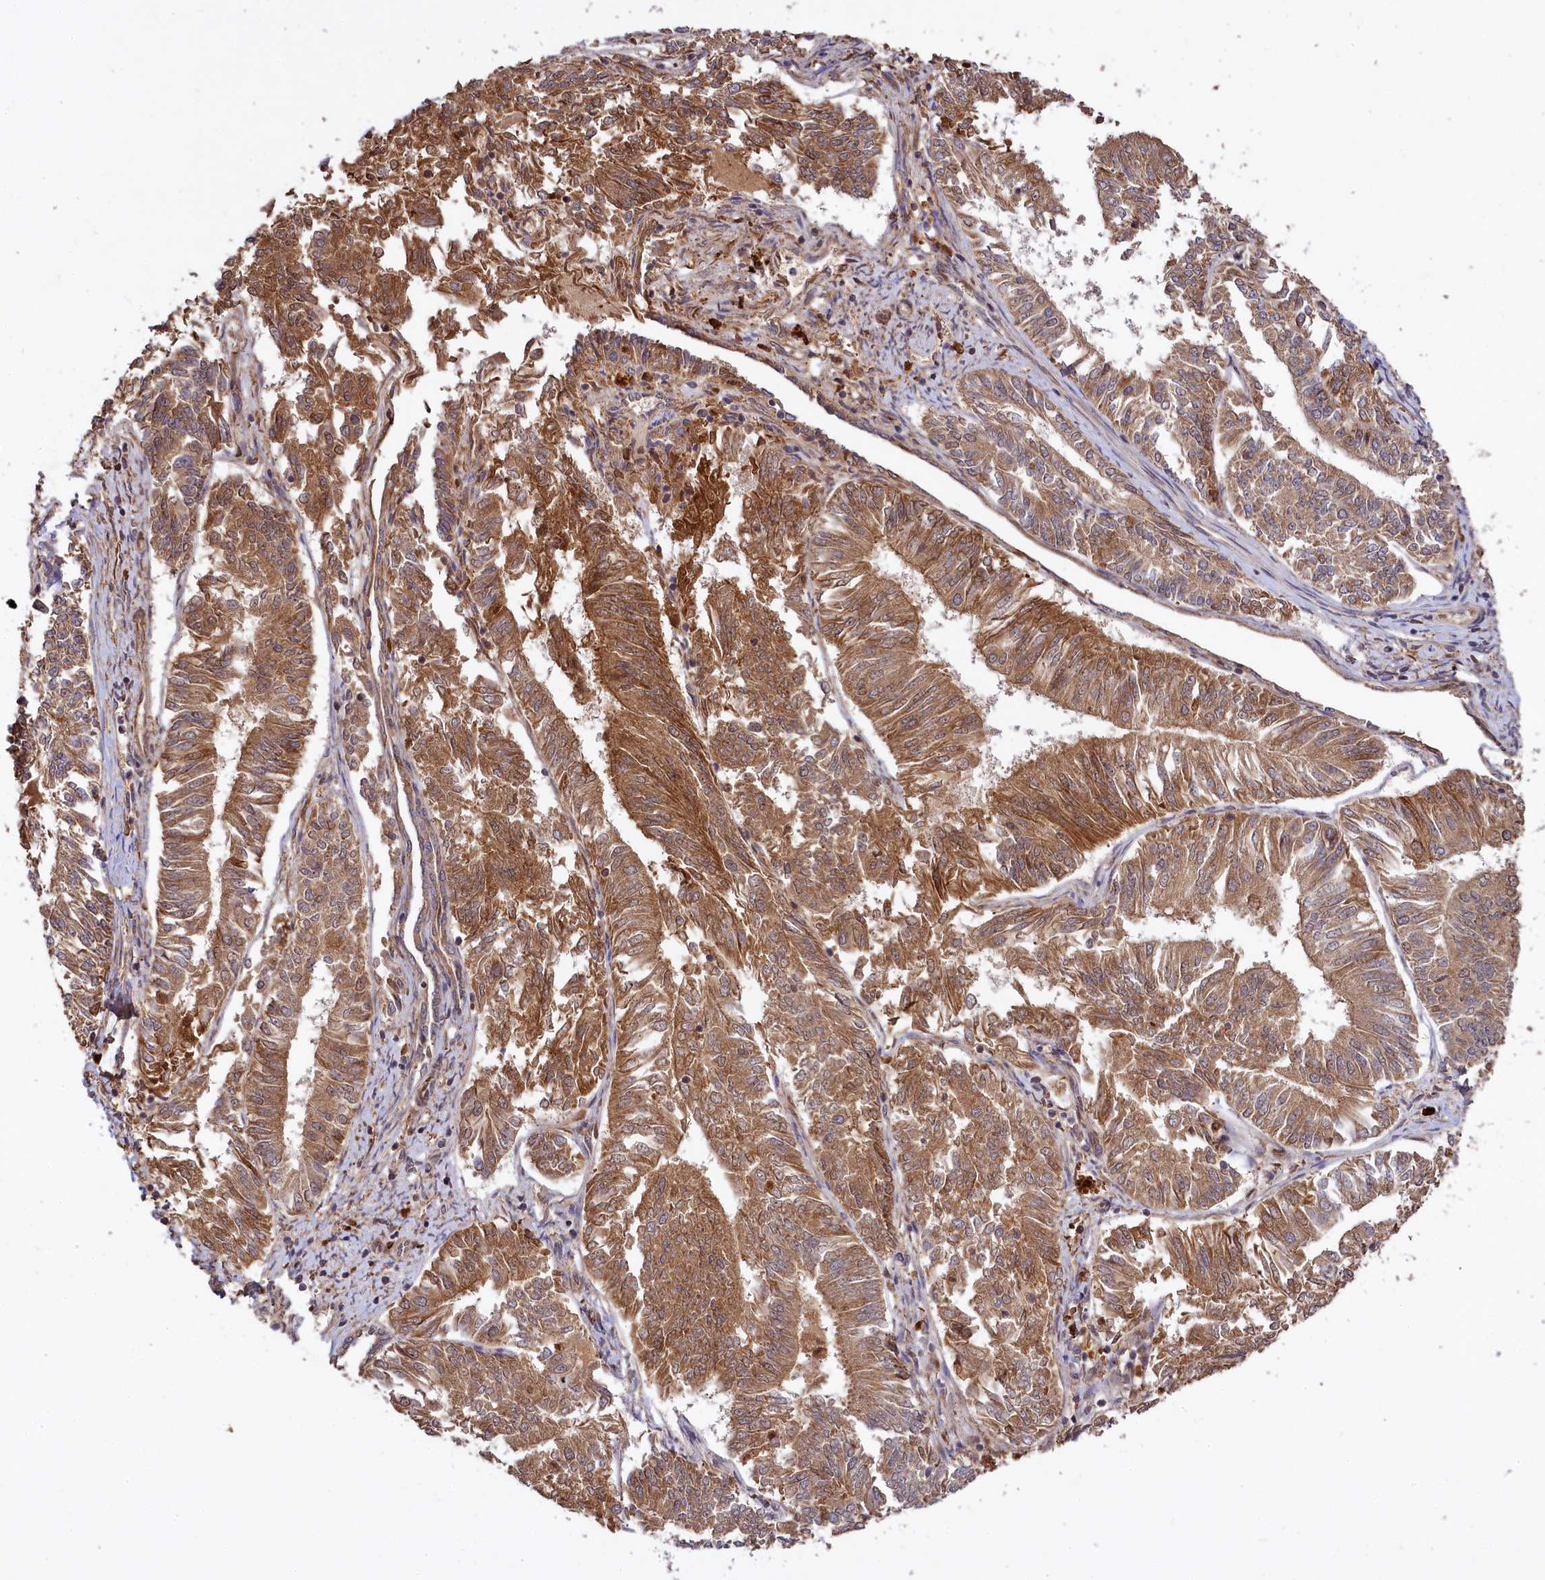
{"staining": {"intensity": "moderate", "quantity": "25%-75%", "location": "cytoplasmic/membranous"}, "tissue": "endometrial cancer", "cell_type": "Tumor cells", "image_type": "cancer", "snomed": [{"axis": "morphology", "description": "Adenocarcinoma, NOS"}, {"axis": "topography", "description": "Endometrium"}], "caption": "Immunohistochemical staining of human endometrial cancer (adenocarcinoma) demonstrates moderate cytoplasmic/membranous protein positivity in approximately 25%-75% of tumor cells. The staining was performed using DAB to visualize the protein expression in brown, while the nuclei were stained in blue with hematoxylin (Magnification: 20x).", "gene": "MCF2L2", "patient": {"sex": "female", "age": 58}}